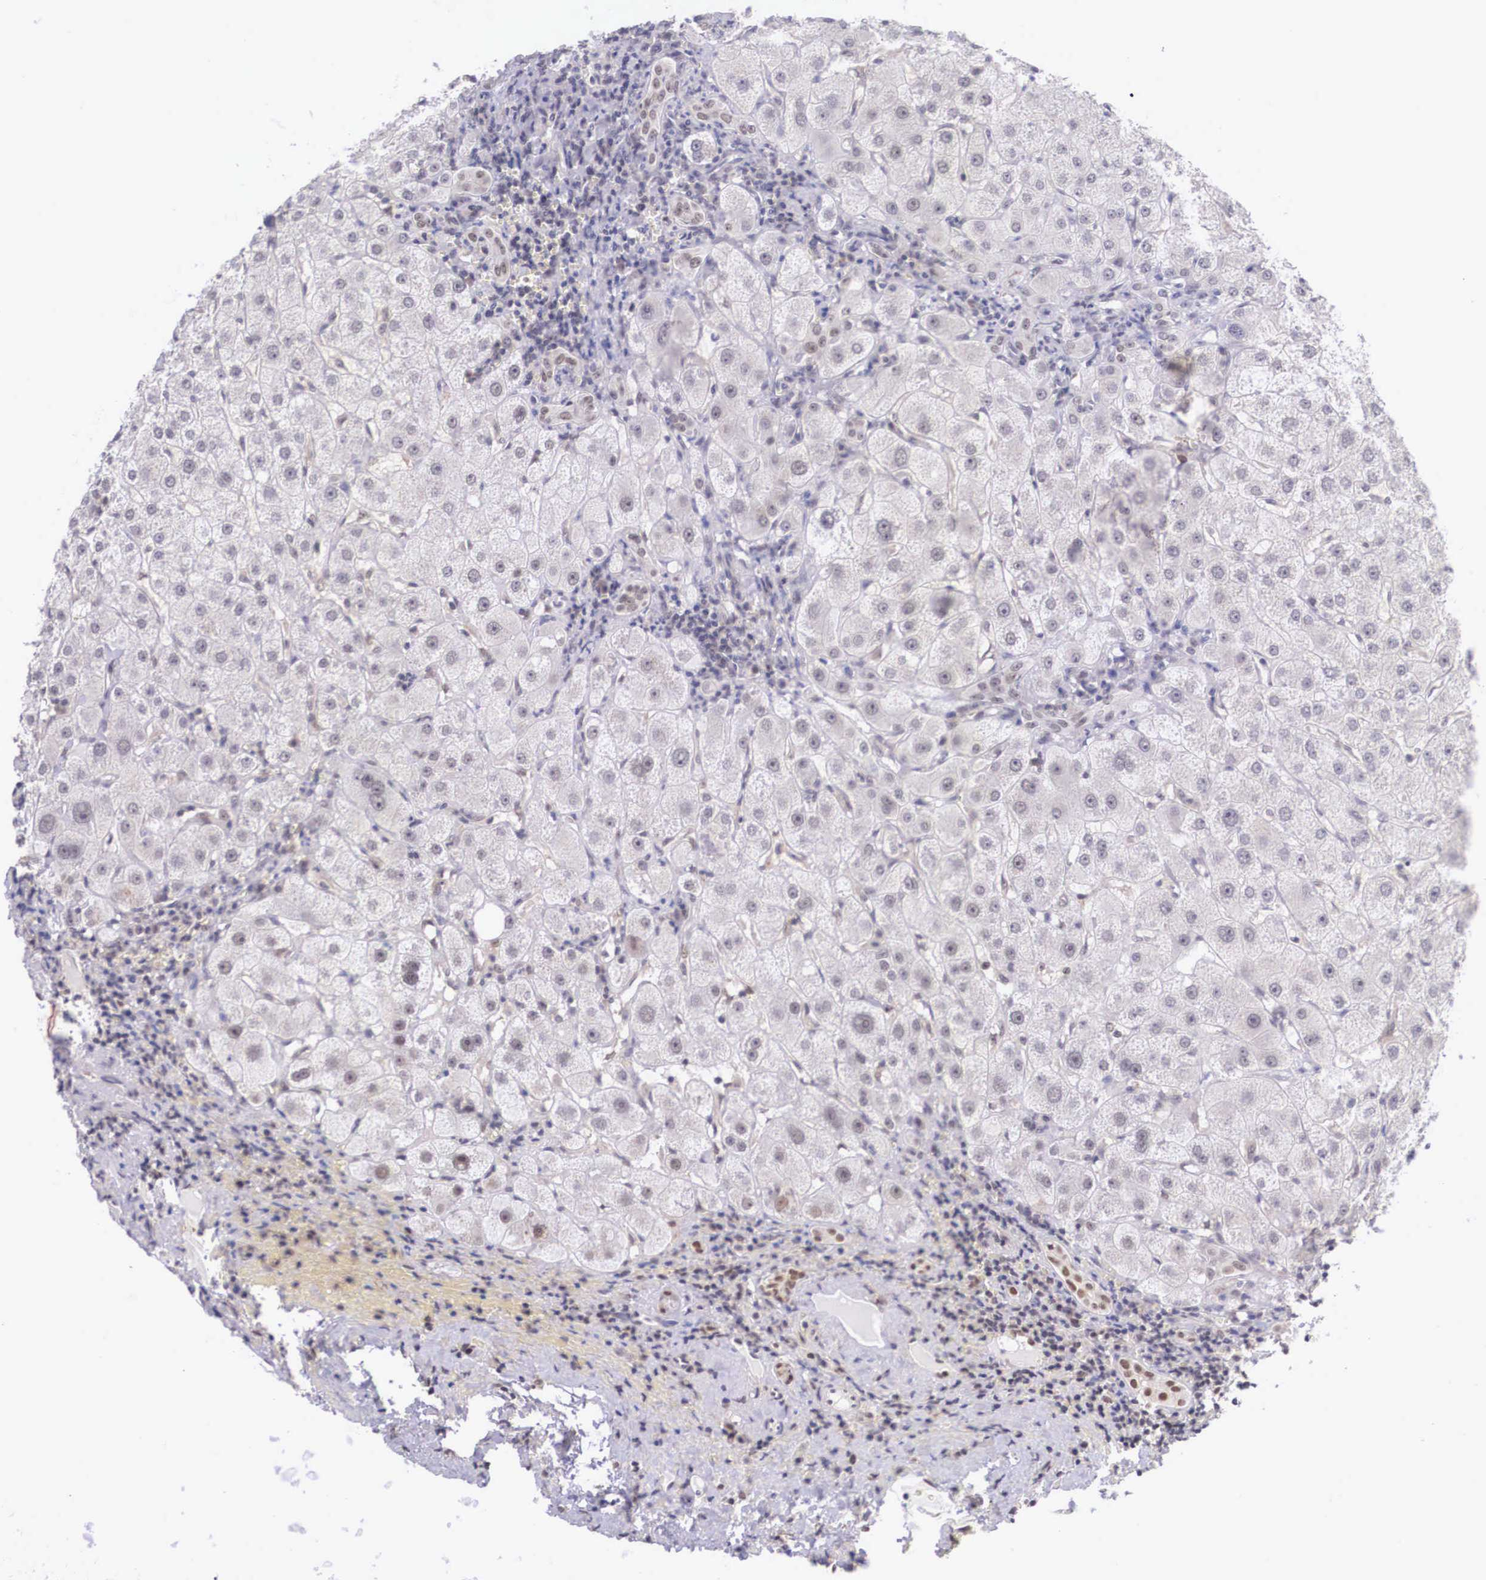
{"staining": {"intensity": "negative", "quantity": "none", "location": "none"}, "tissue": "liver", "cell_type": "Cholangiocytes", "image_type": "normal", "snomed": [{"axis": "morphology", "description": "Normal tissue, NOS"}, {"axis": "topography", "description": "Liver"}], "caption": "DAB immunohistochemical staining of normal human liver demonstrates no significant expression in cholangiocytes.", "gene": "ZNF275", "patient": {"sex": "female", "age": 79}}